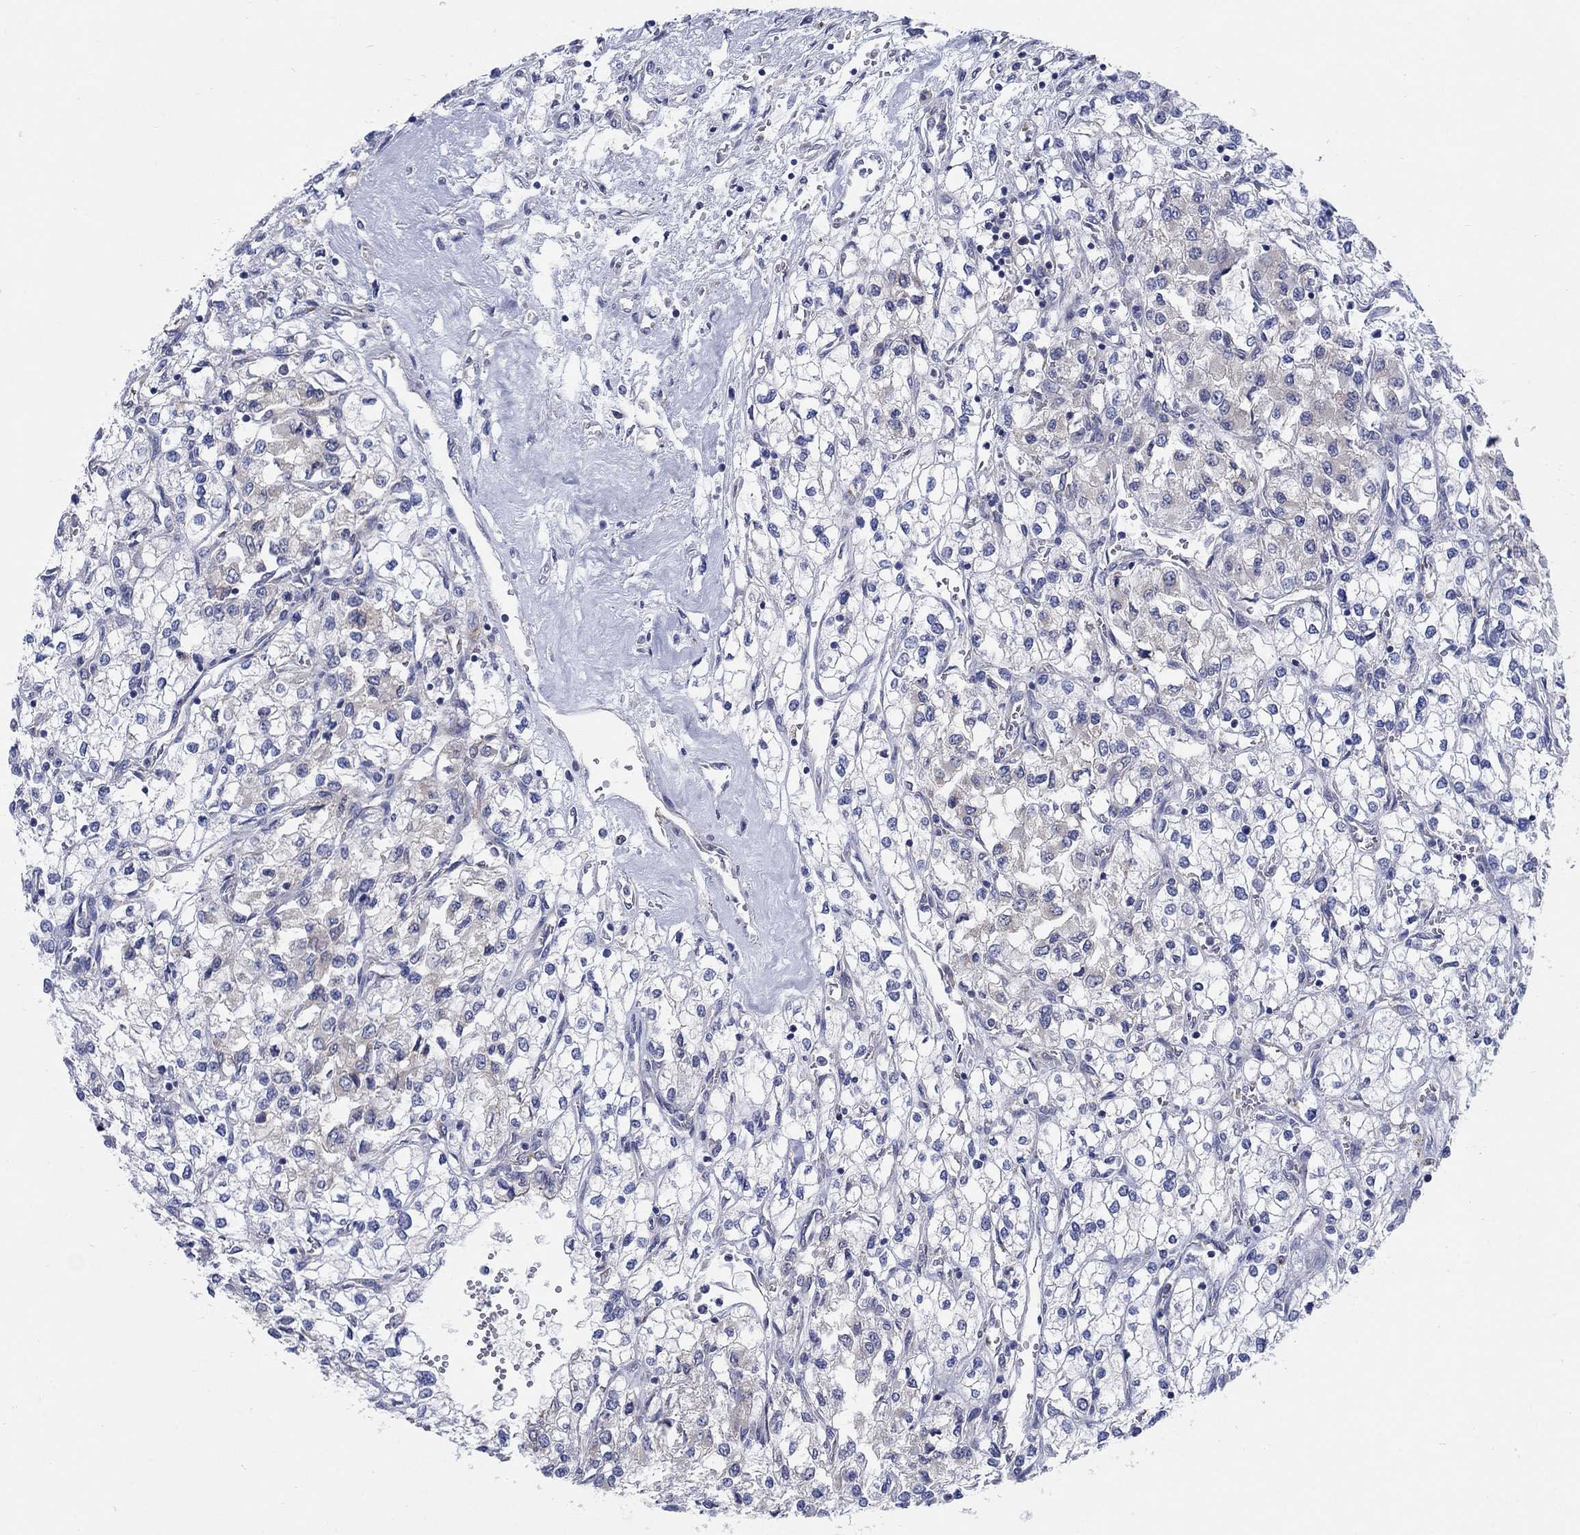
{"staining": {"intensity": "weak", "quantity": "<25%", "location": "cytoplasmic/membranous"}, "tissue": "renal cancer", "cell_type": "Tumor cells", "image_type": "cancer", "snomed": [{"axis": "morphology", "description": "Adenocarcinoma, NOS"}, {"axis": "topography", "description": "Kidney"}], "caption": "An IHC histopathology image of renal adenocarcinoma is shown. There is no staining in tumor cells of renal adenocarcinoma.", "gene": "TMEM59", "patient": {"sex": "male", "age": 80}}